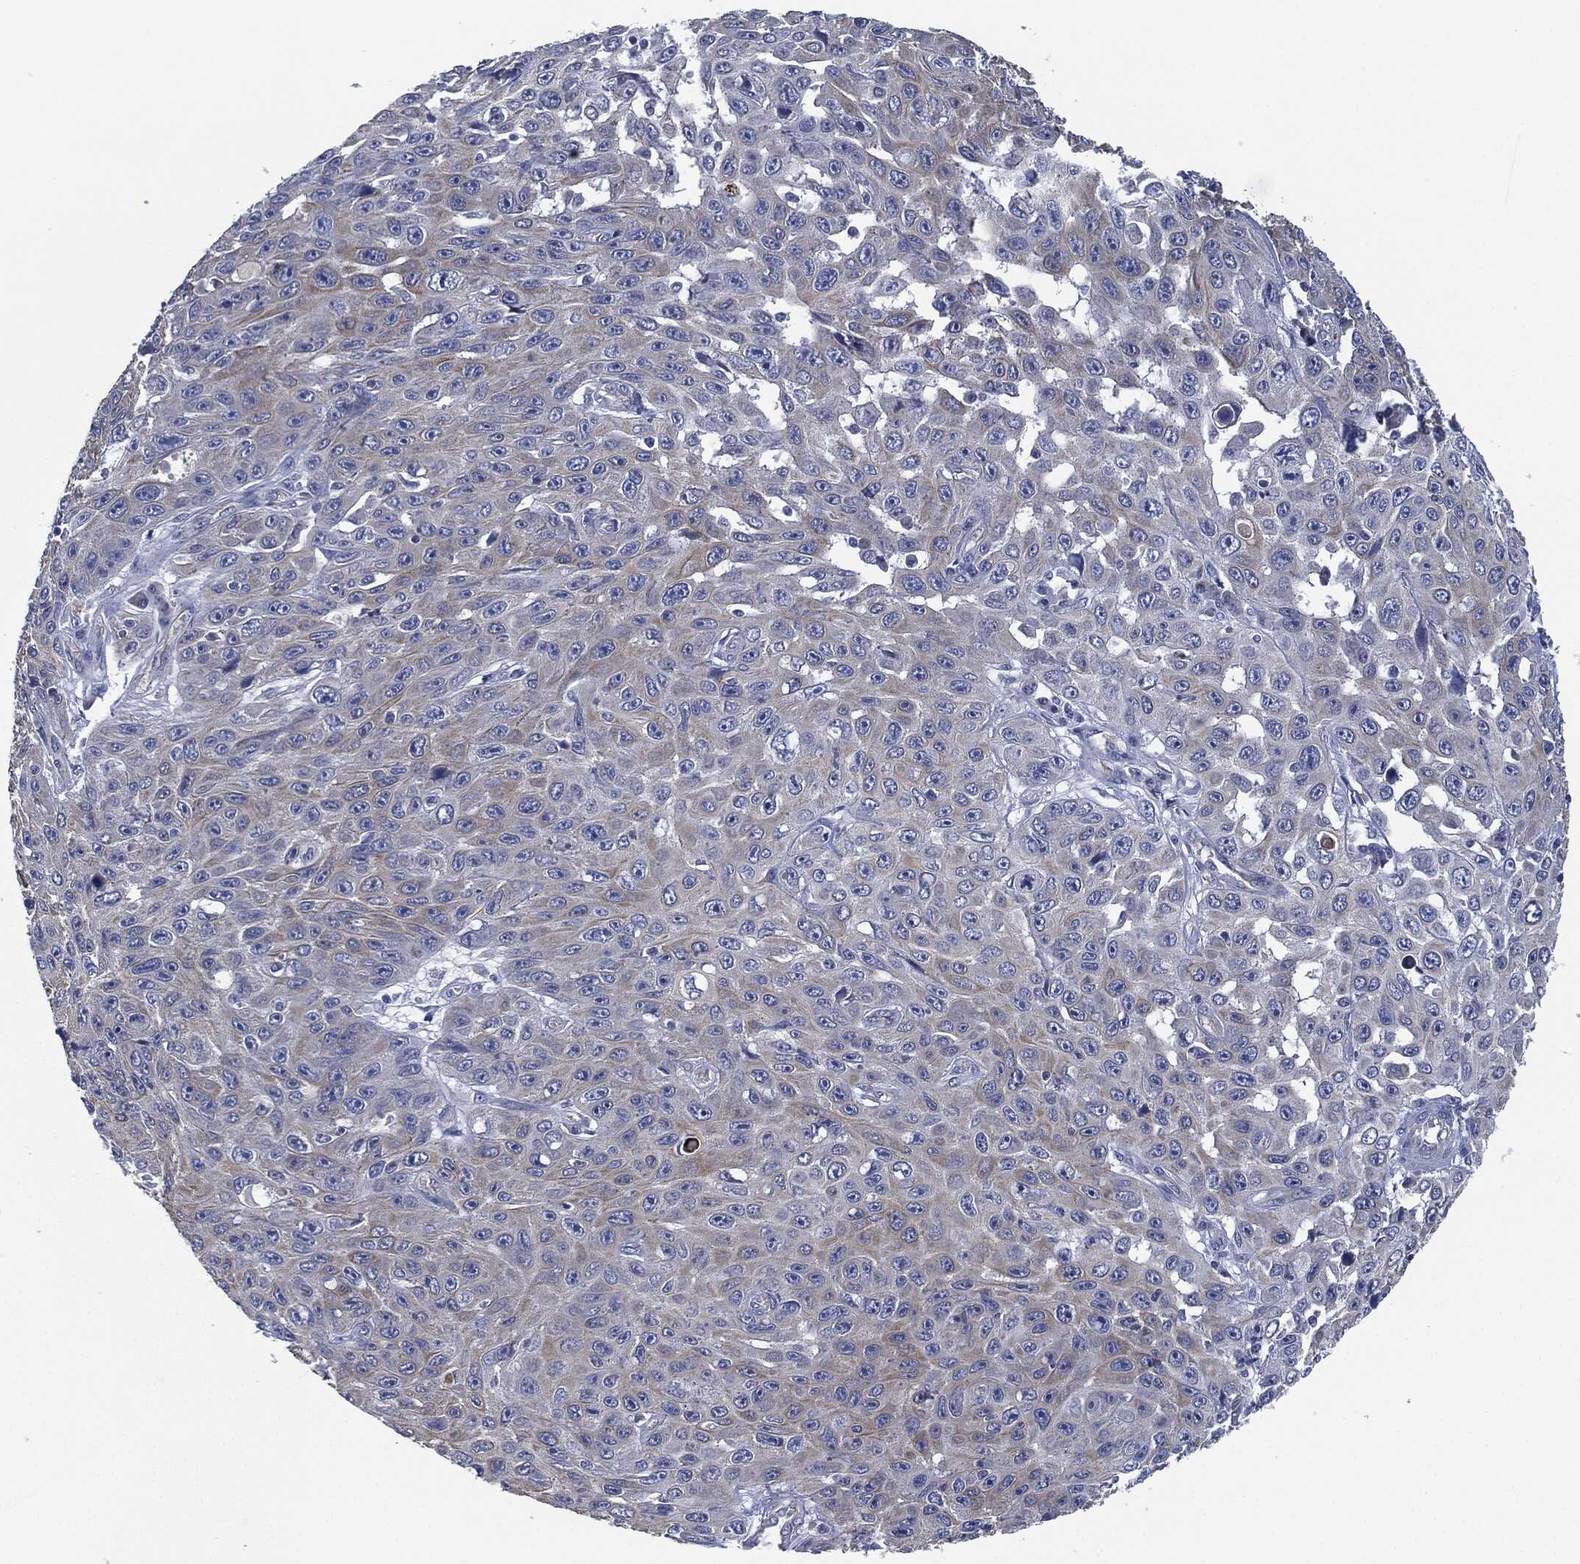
{"staining": {"intensity": "negative", "quantity": "none", "location": "none"}, "tissue": "skin cancer", "cell_type": "Tumor cells", "image_type": "cancer", "snomed": [{"axis": "morphology", "description": "Squamous cell carcinoma, NOS"}, {"axis": "topography", "description": "Skin"}], "caption": "A photomicrograph of human skin cancer is negative for staining in tumor cells. Nuclei are stained in blue.", "gene": "SHROOM2", "patient": {"sex": "male", "age": 82}}